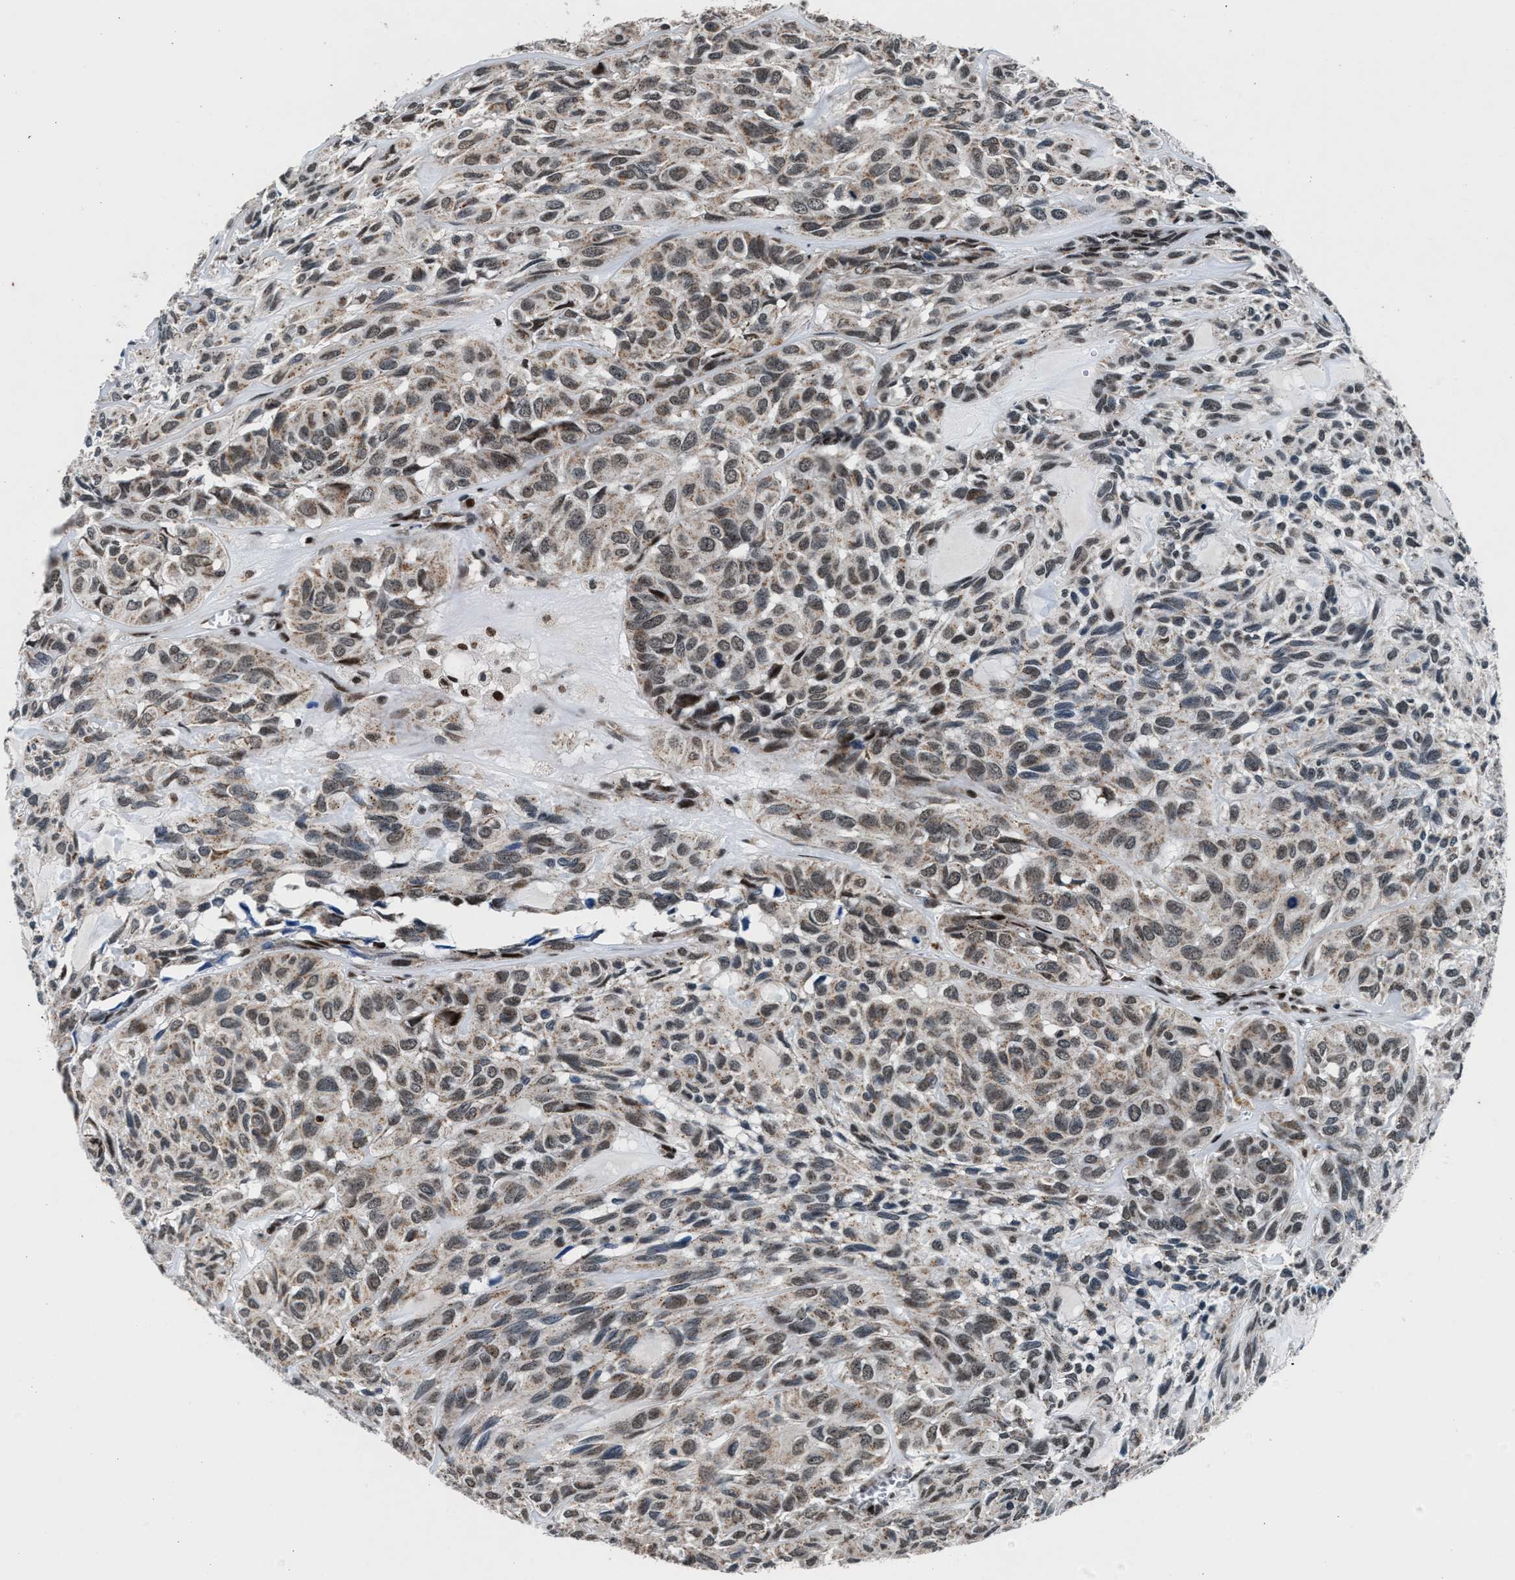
{"staining": {"intensity": "weak", "quantity": ">75%", "location": "nuclear"}, "tissue": "head and neck cancer", "cell_type": "Tumor cells", "image_type": "cancer", "snomed": [{"axis": "morphology", "description": "Adenocarcinoma, NOS"}, {"axis": "topography", "description": "Salivary gland, NOS"}, {"axis": "topography", "description": "Head-Neck"}], "caption": "Tumor cells reveal low levels of weak nuclear positivity in about >75% of cells in head and neck cancer.", "gene": "PRRC2B", "patient": {"sex": "female", "age": 76}}